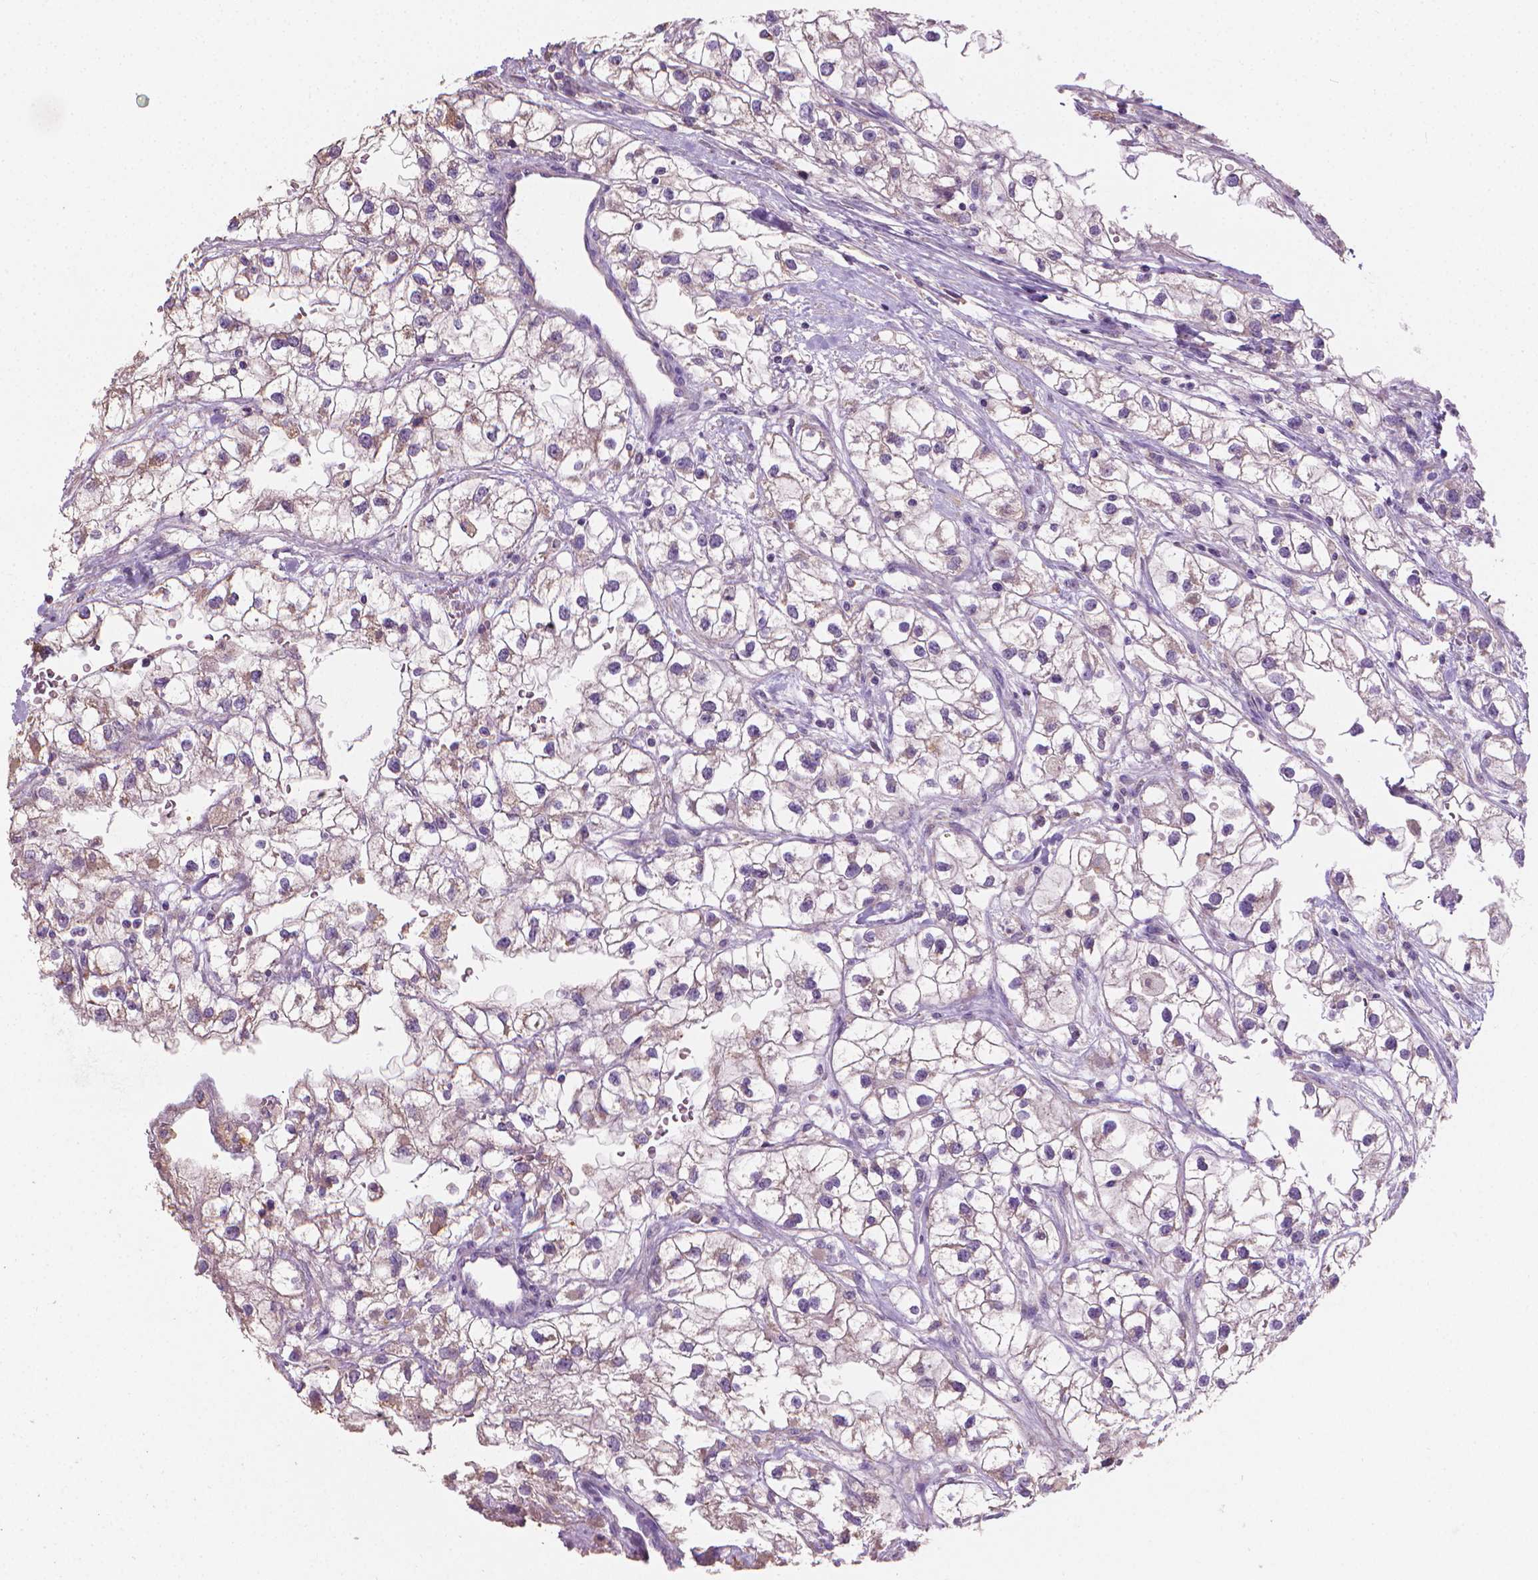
{"staining": {"intensity": "negative", "quantity": "none", "location": "none"}, "tissue": "renal cancer", "cell_type": "Tumor cells", "image_type": "cancer", "snomed": [{"axis": "morphology", "description": "Adenocarcinoma, NOS"}, {"axis": "topography", "description": "Kidney"}], "caption": "Immunohistochemistry (IHC) of human adenocarcinoma (renal) displays no staining in tumor cells. (DAB immunohistochemistry visualized using brightfield microscopy, high magnification).", "gene": "CABCOCO1", "patient": {"sex": "male", "age": 59}}